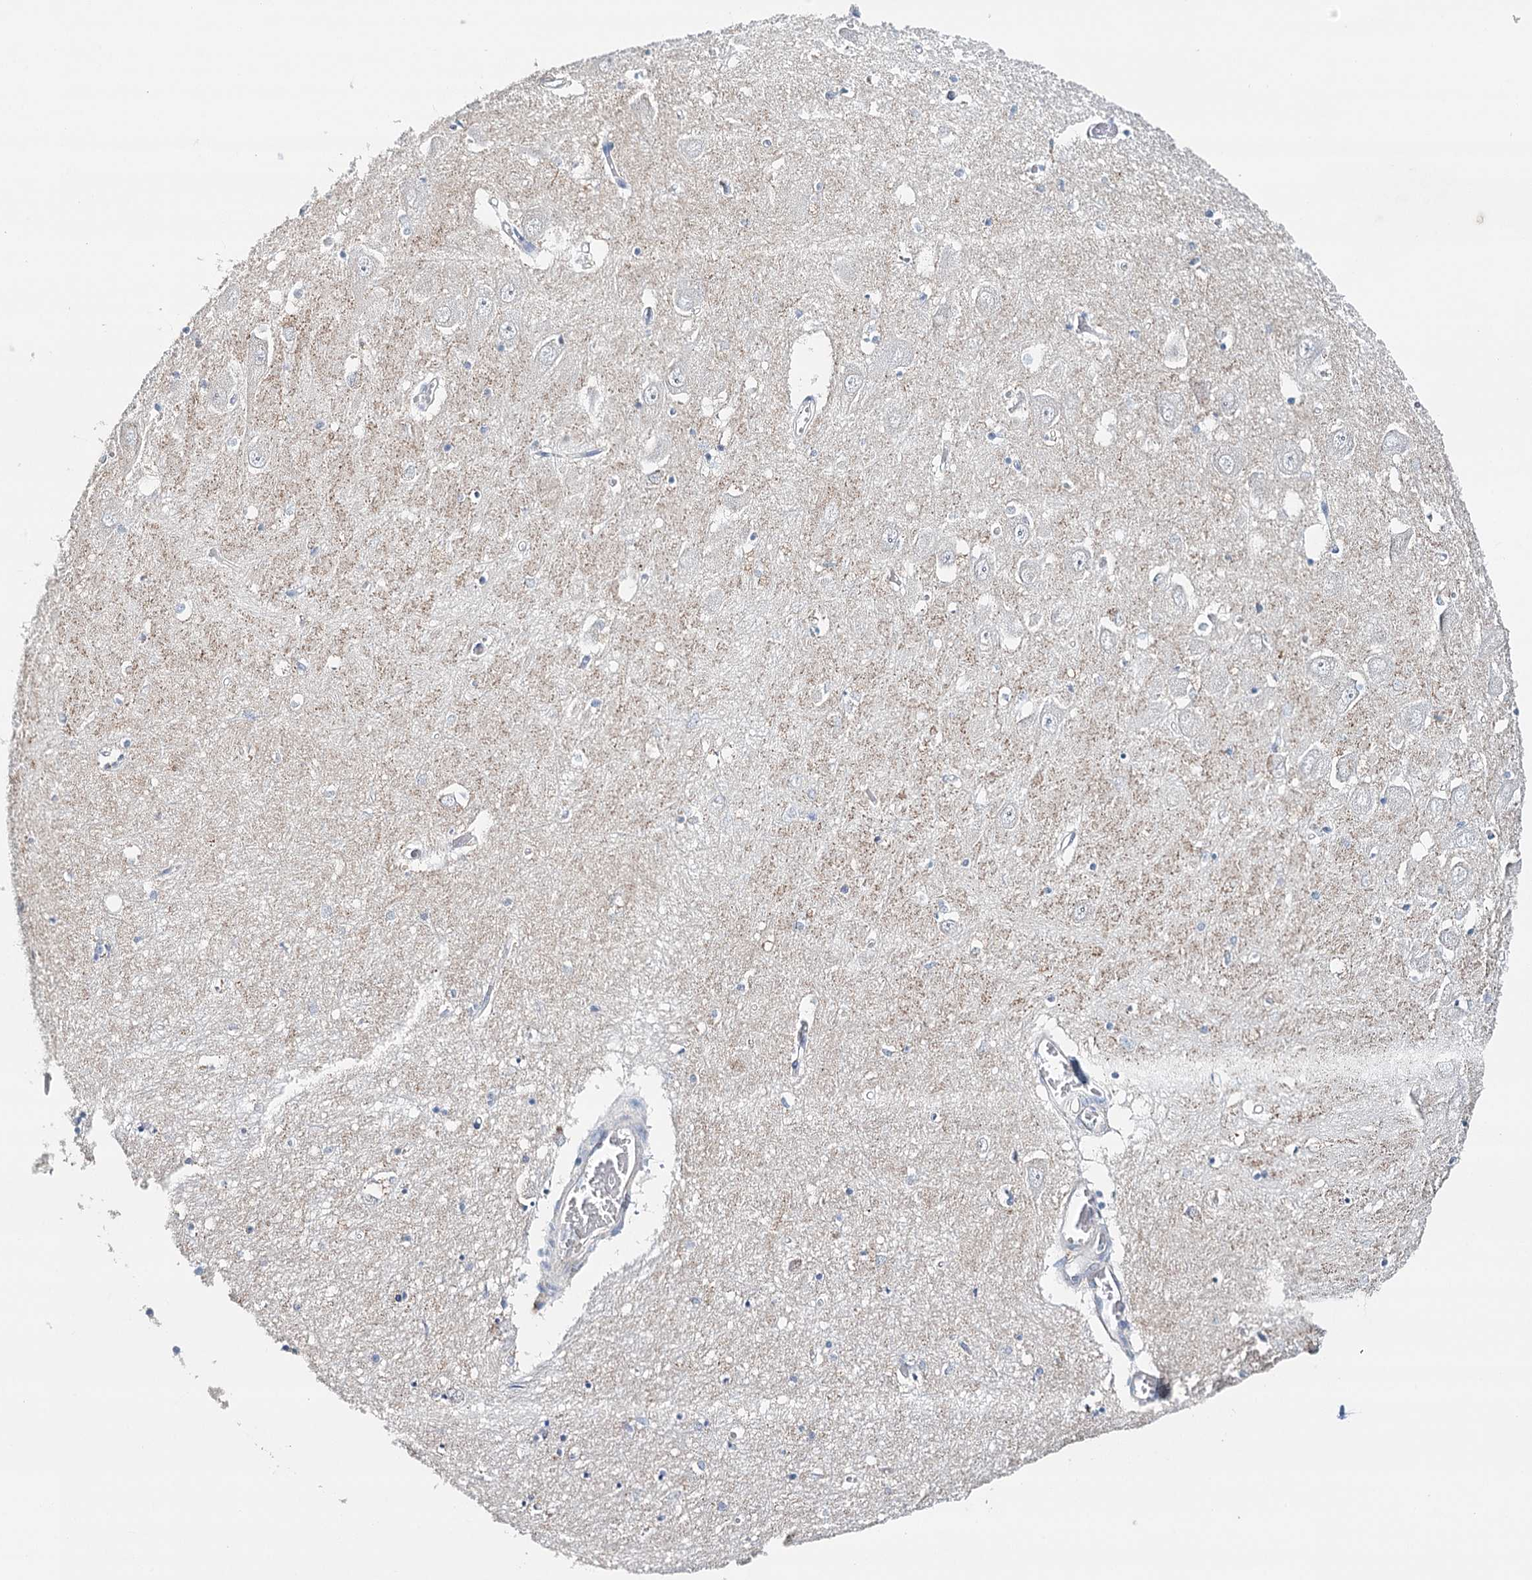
{"staining": {"intensity": "negative", "quantity": "none", "location": "none"}, "tissue": "hippocampus", "cell_type": "Glial cells", "image_type": "normal", "snomed": [{"axis": "morphology", "description": "Normal tissue, NOS"}, {"axis": "topography", "description": "Hippocampus"}], "caption": "This micrograph is of normal hippocampus stained with IHC to label a protein in brown with the nuclei are counter-stained blue. There is no staining in glial cells. (DAB immunohistochemistry (IHC) visualized using brightfield microscopy, high magnification).", "gene": "SYNPO", "patient": {"sex": "male", "age": 70}}